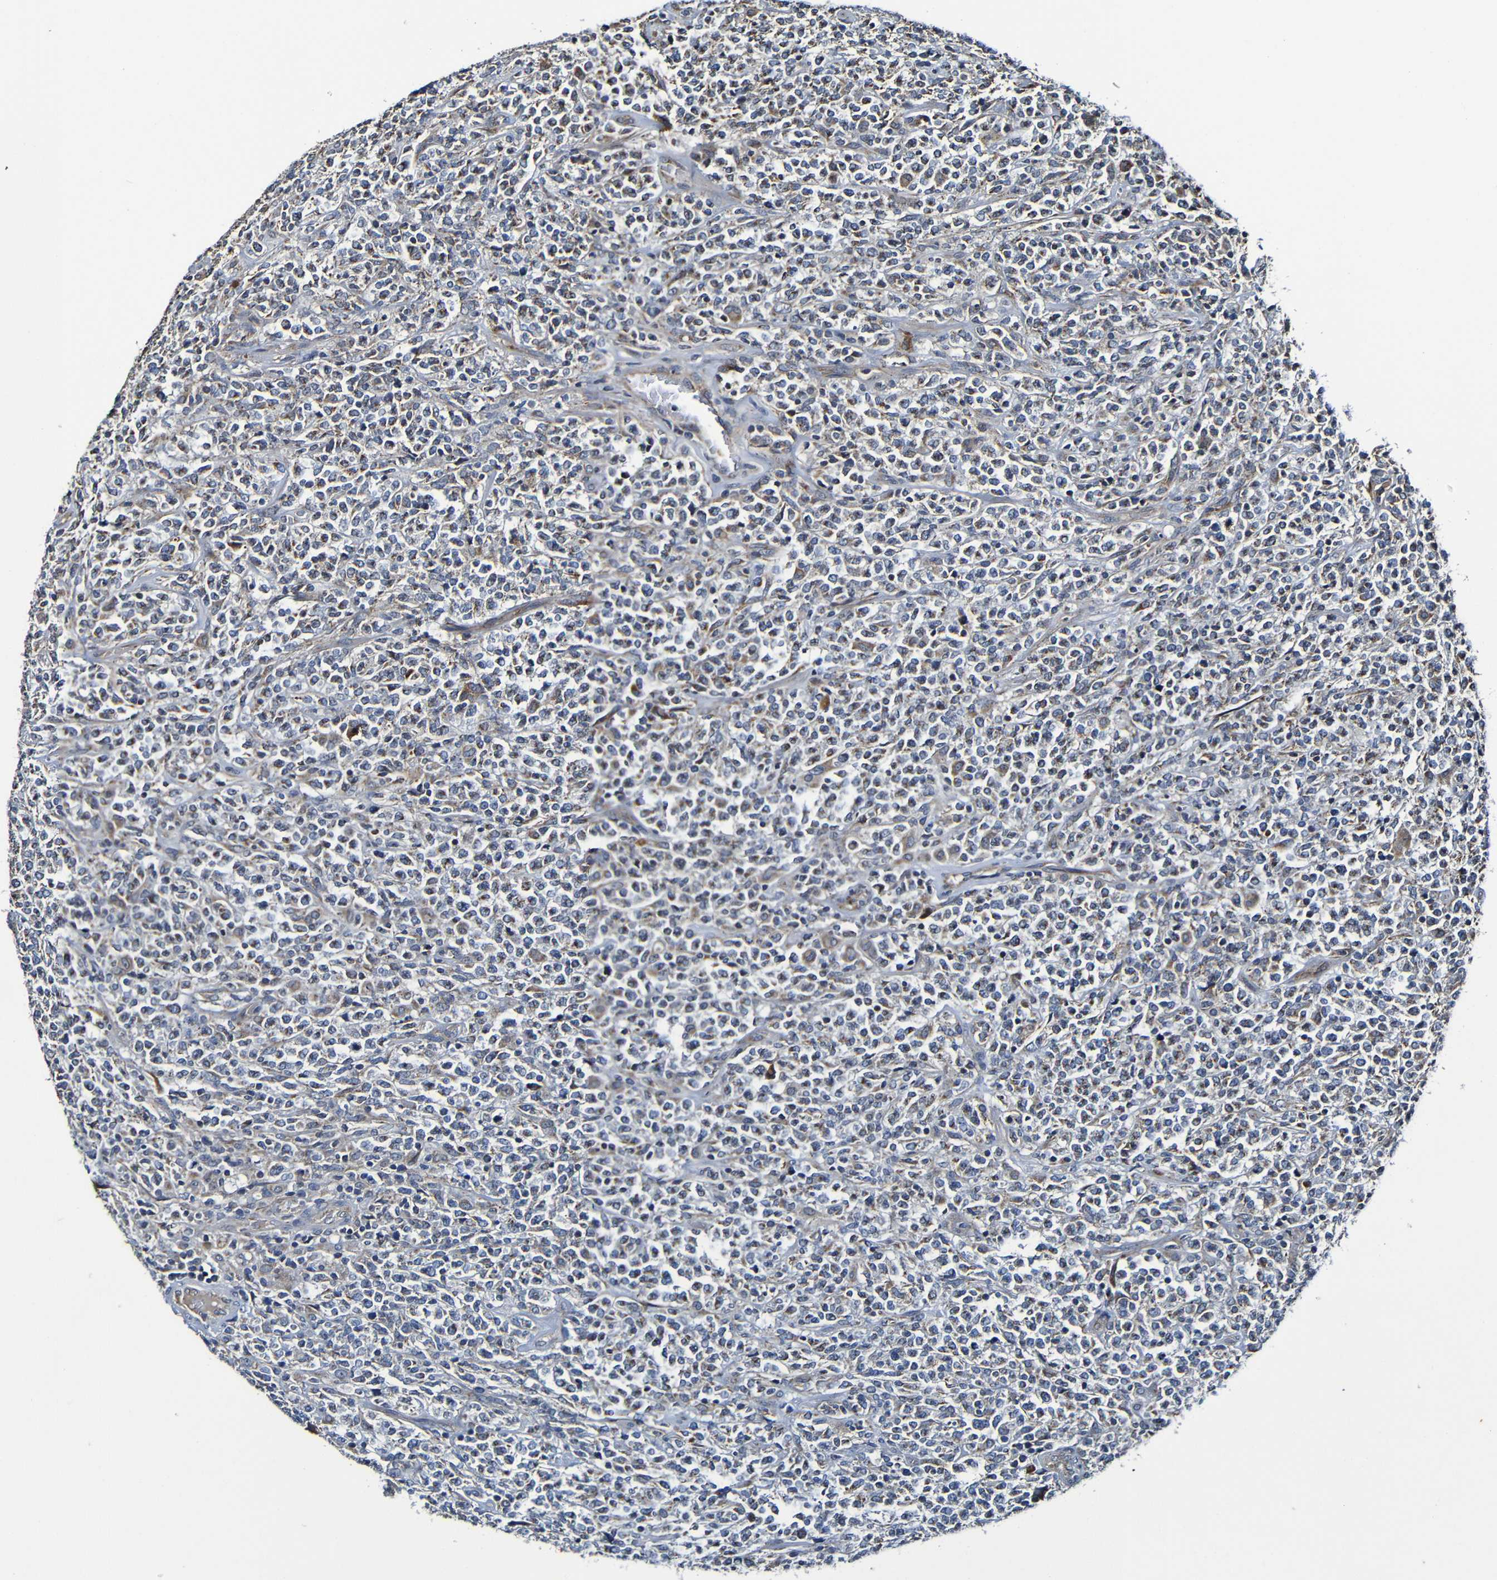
{"staining": {"intensity": "moderate", "quantity": "25%-75%", "location": "cytoplasmic/membranous"}, "tissue": "lymphoma", "cell_type": "Tumor cells", "image_type": "cancer", "snomed": [{"axis": "morphology", "description": "Malignant lymphoma, non-Hodgkin's type, High grade"}, {"axis": "topography", "description": "Soft tissue"}], "caption": "Moderate cytoplasmic/membranous positivity is appreciated in about 25%-75% of tumor cells in lymphoma. (Brightfield microscopy of DAB IHC at high magnification).", "gene": "ADAM15", "patient": {"sex": "male", "age": 18}}